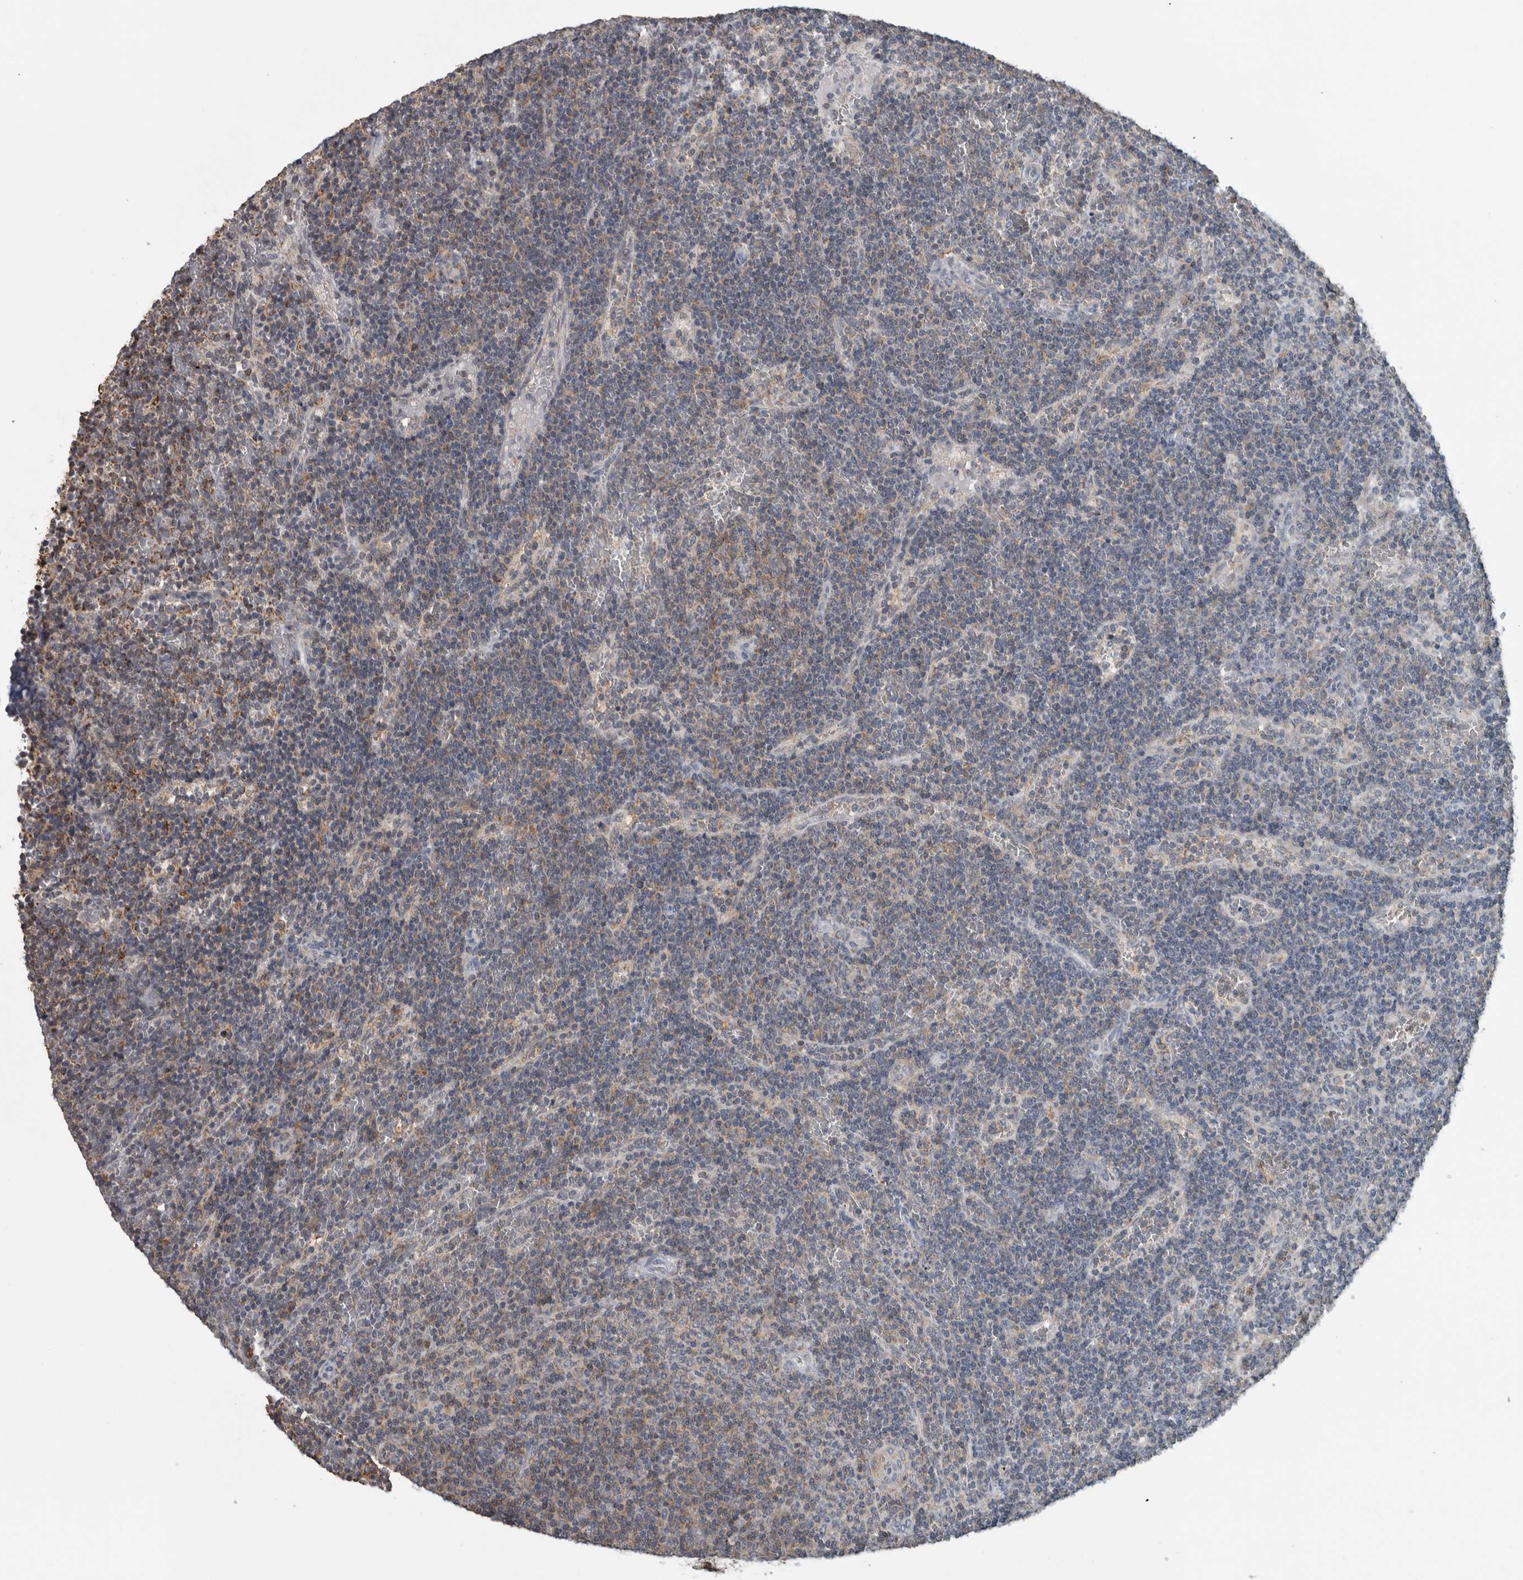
{"staining": {"intensity": "moderate", "quantity": "25%-75%", "location": "cytoplasmic/membranous"}, "tissue": "lymphoma", "cell_type": "Tumor cells", "image_type": "cancer", "snomed": [{"axis": "morphology", "description": "Malignant lymphoma, non-Hodgkin's type, Low grade"}, {"axis": "topography", "description": "Spleen"}], "caption": "Lymphoma was stained to show a protein in brown. There is medium levels of moderate cytoplasmic/membranous expression in approximately 25%-75% of tumor cells. Immunohistochemistry (ihc) stains the protein of interest in brown and the nuclei are stained blue.", "gene": "ACSF2", "patient": {"sex": "female", "age": 50}}